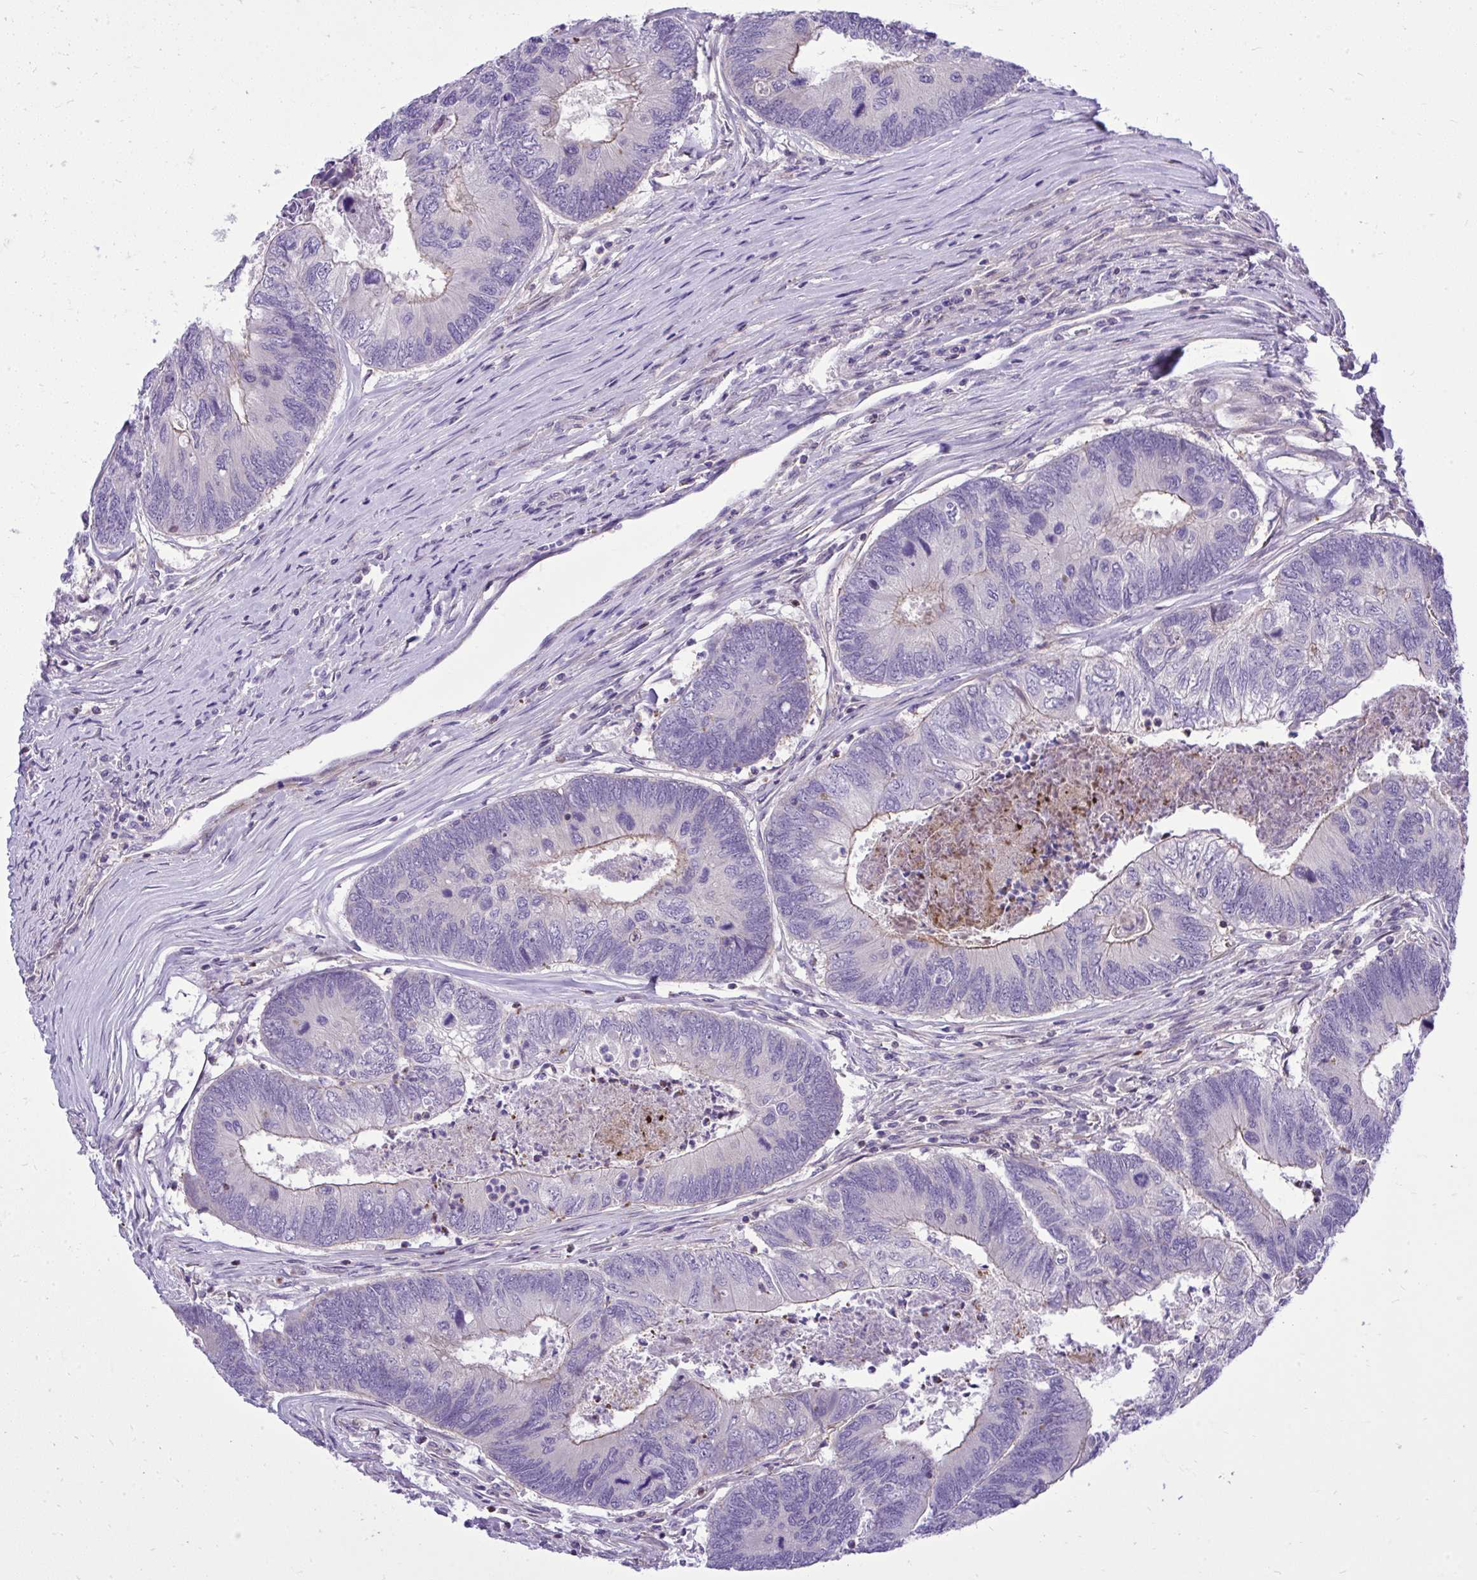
{"staining": {"intensity": "negative", "quantity": "none", "location": "none"}, "tissue": "colorectal cancer", "cell_type": "Tumor cells", "image_type": "cancer", "snomed": [{"axis": "morphology", "description": "Adenocarcinoma, NOS"}, {"axis": "topography", "description": "Colon"}], "caption": "Immunohistochemical staining of adenocarcinoma (colorectal) exhibits no significant staining in tumor cells.", "gene": "GRK4", "patient": {"sex": "female", "age": 67}}